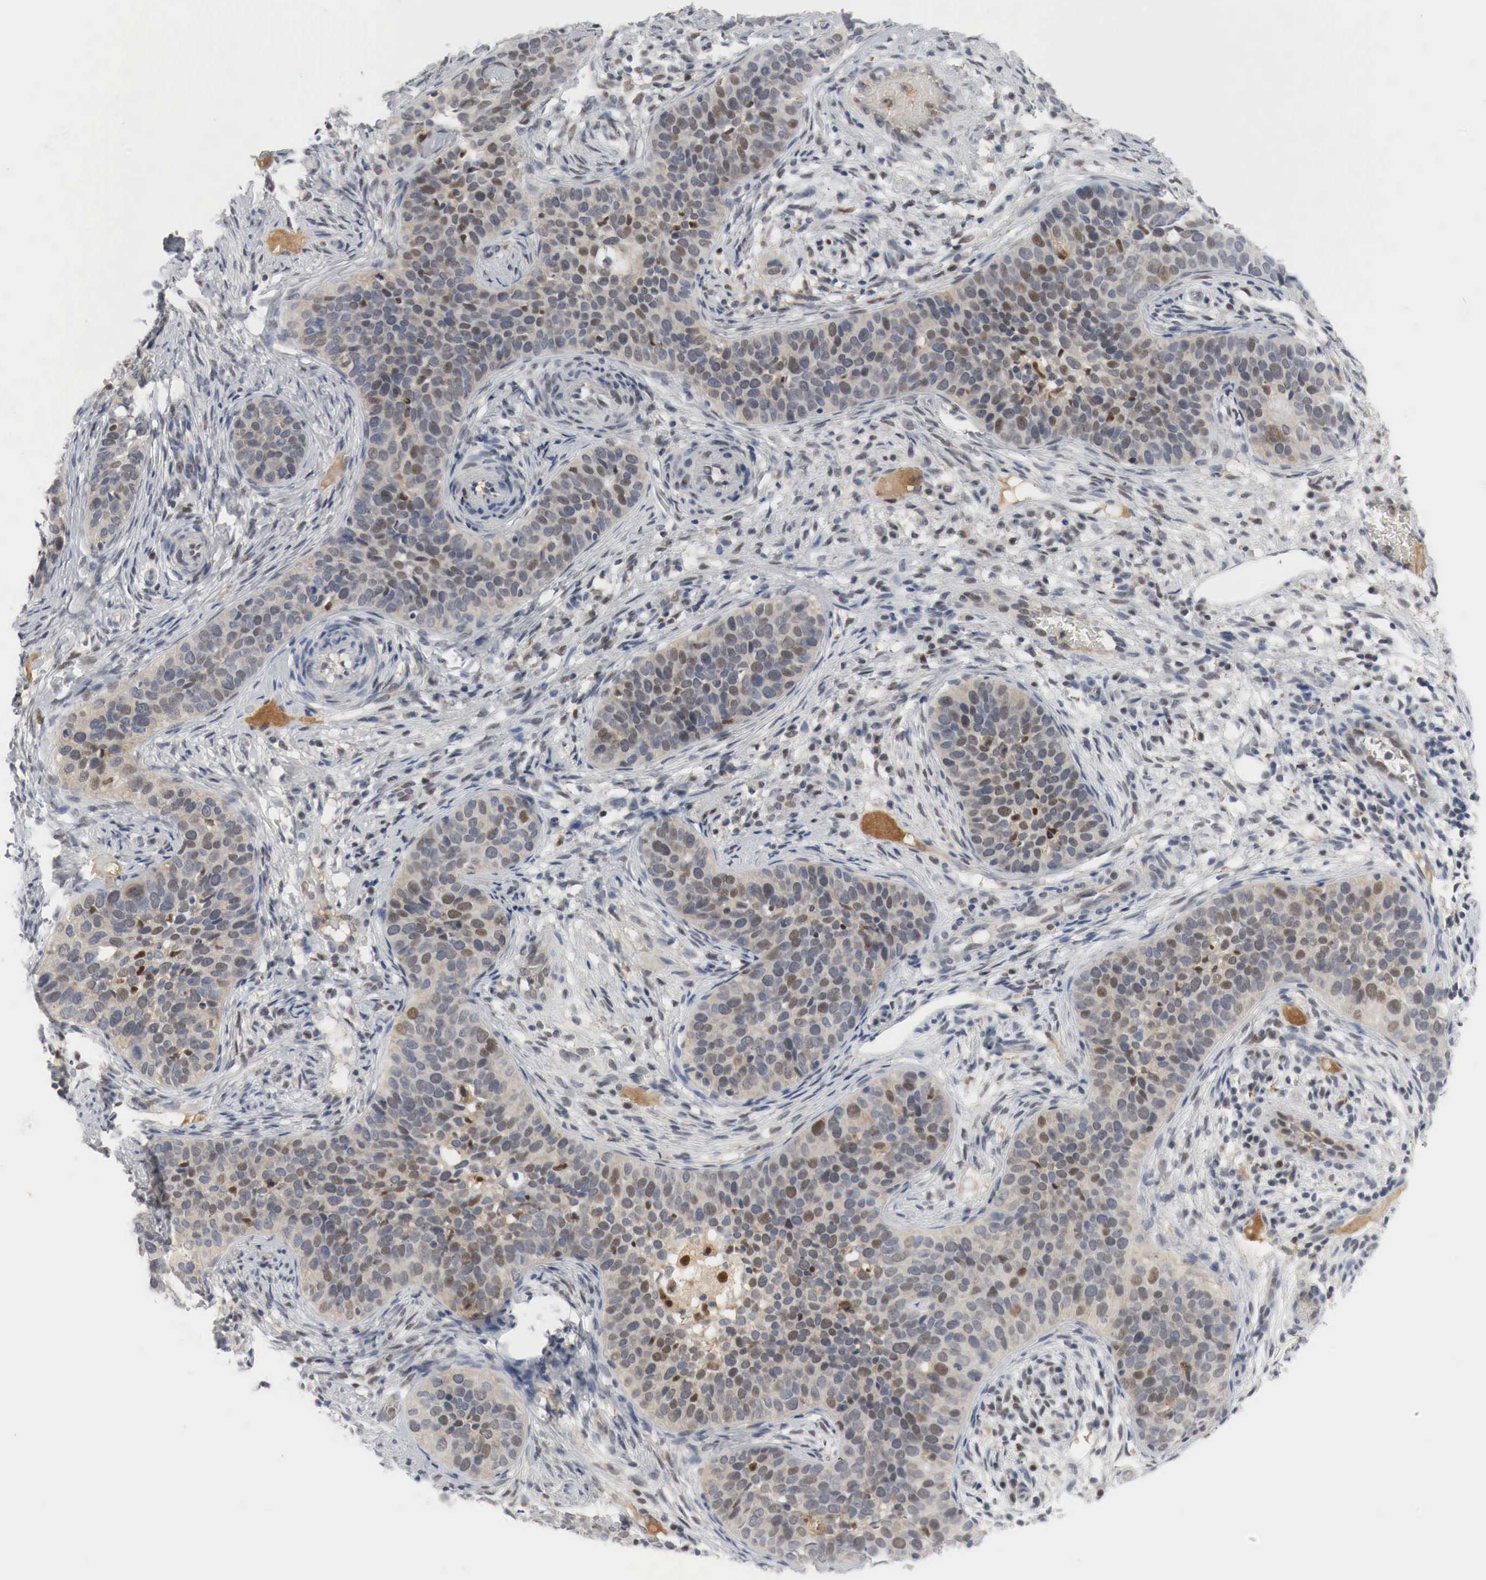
{"staining": {"intensity": "moderate", "quantity": "25%-75%", "location": "cytoplasmic/membranous,nuclear"}, "tissue": "cervical cancer", "cell_type": "Tumor cells", "image_type": "cancer", "snomed": [{"axis": "morphology", "description": "Squamous cell carcinoma, NOS"}, {"axis": "topography", "description": "Cervix"}], "caption": "A brown stain highlights moderate cytoplasmic/membranous and nuclear positivity of a protein in human squamous cell carcinoma (cervical) tumor cells. The staining was performed using DAB (3,3'-diaminobenzidine), with brown indicating positive protein expression. Nuclei are stained blue with hematoxylin.", "gene": "MYC", "patient": {"sex": "female", "age": 31}}